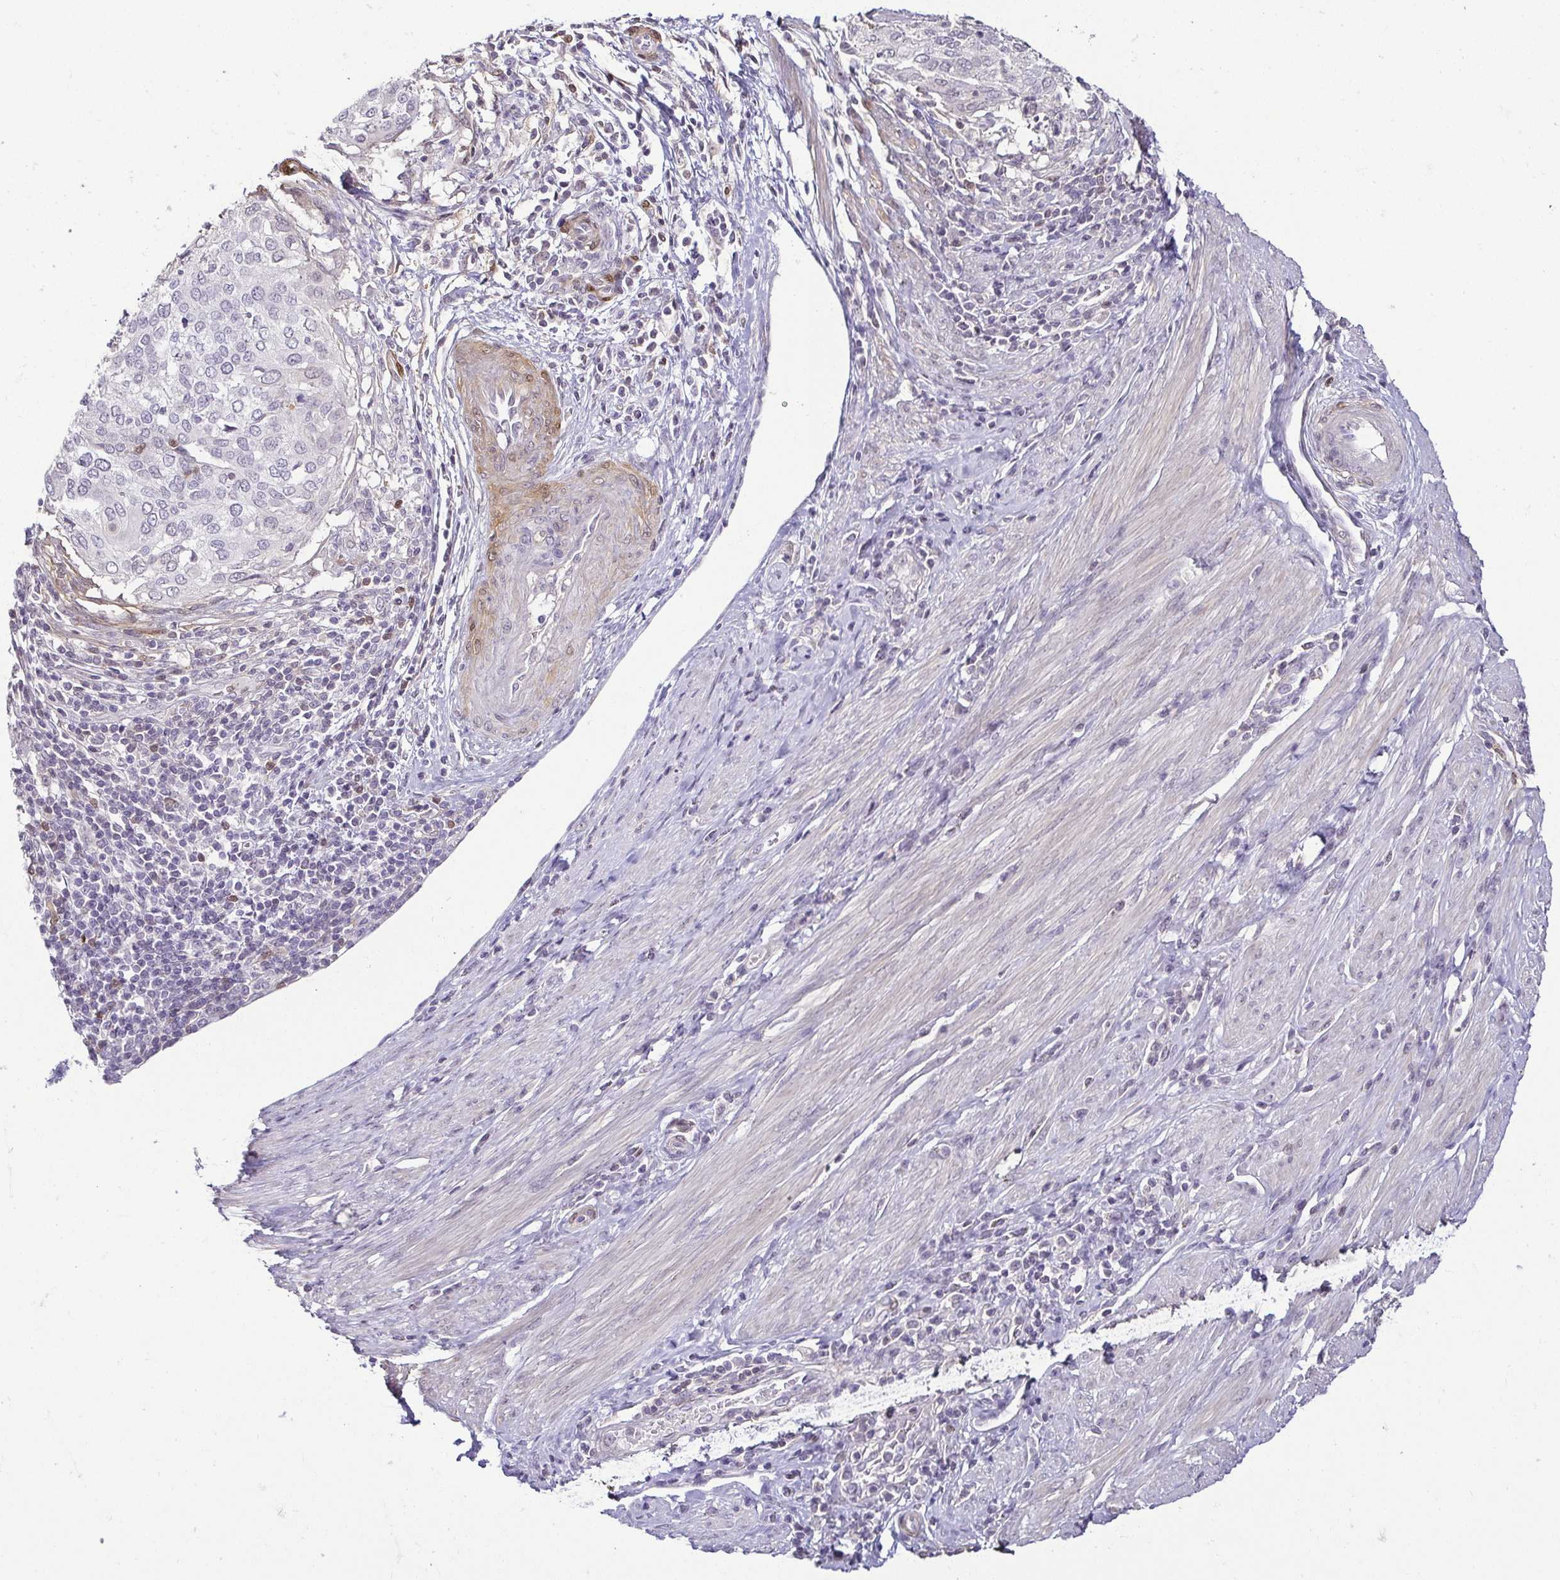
{"staining": {"intensity": "negative", "quantity": "none", "location": "none"}, "tissue": "cervical cancer", "cell_type": "Tumor cells", "image_type": "cancer", "snomed": [{"axis": "morphology", "description": "Squamous cell carcinoma, NOS"}, {"axis": "topography", "description": "Cervix"}], "caption": "This is an immunohistochemistry micrograph of human cervical cancer (squamous cell carcinoma). There is no staining in tumor cells.", "gene": "HOPX", "patient": {"sex": "female", "age": 38}}